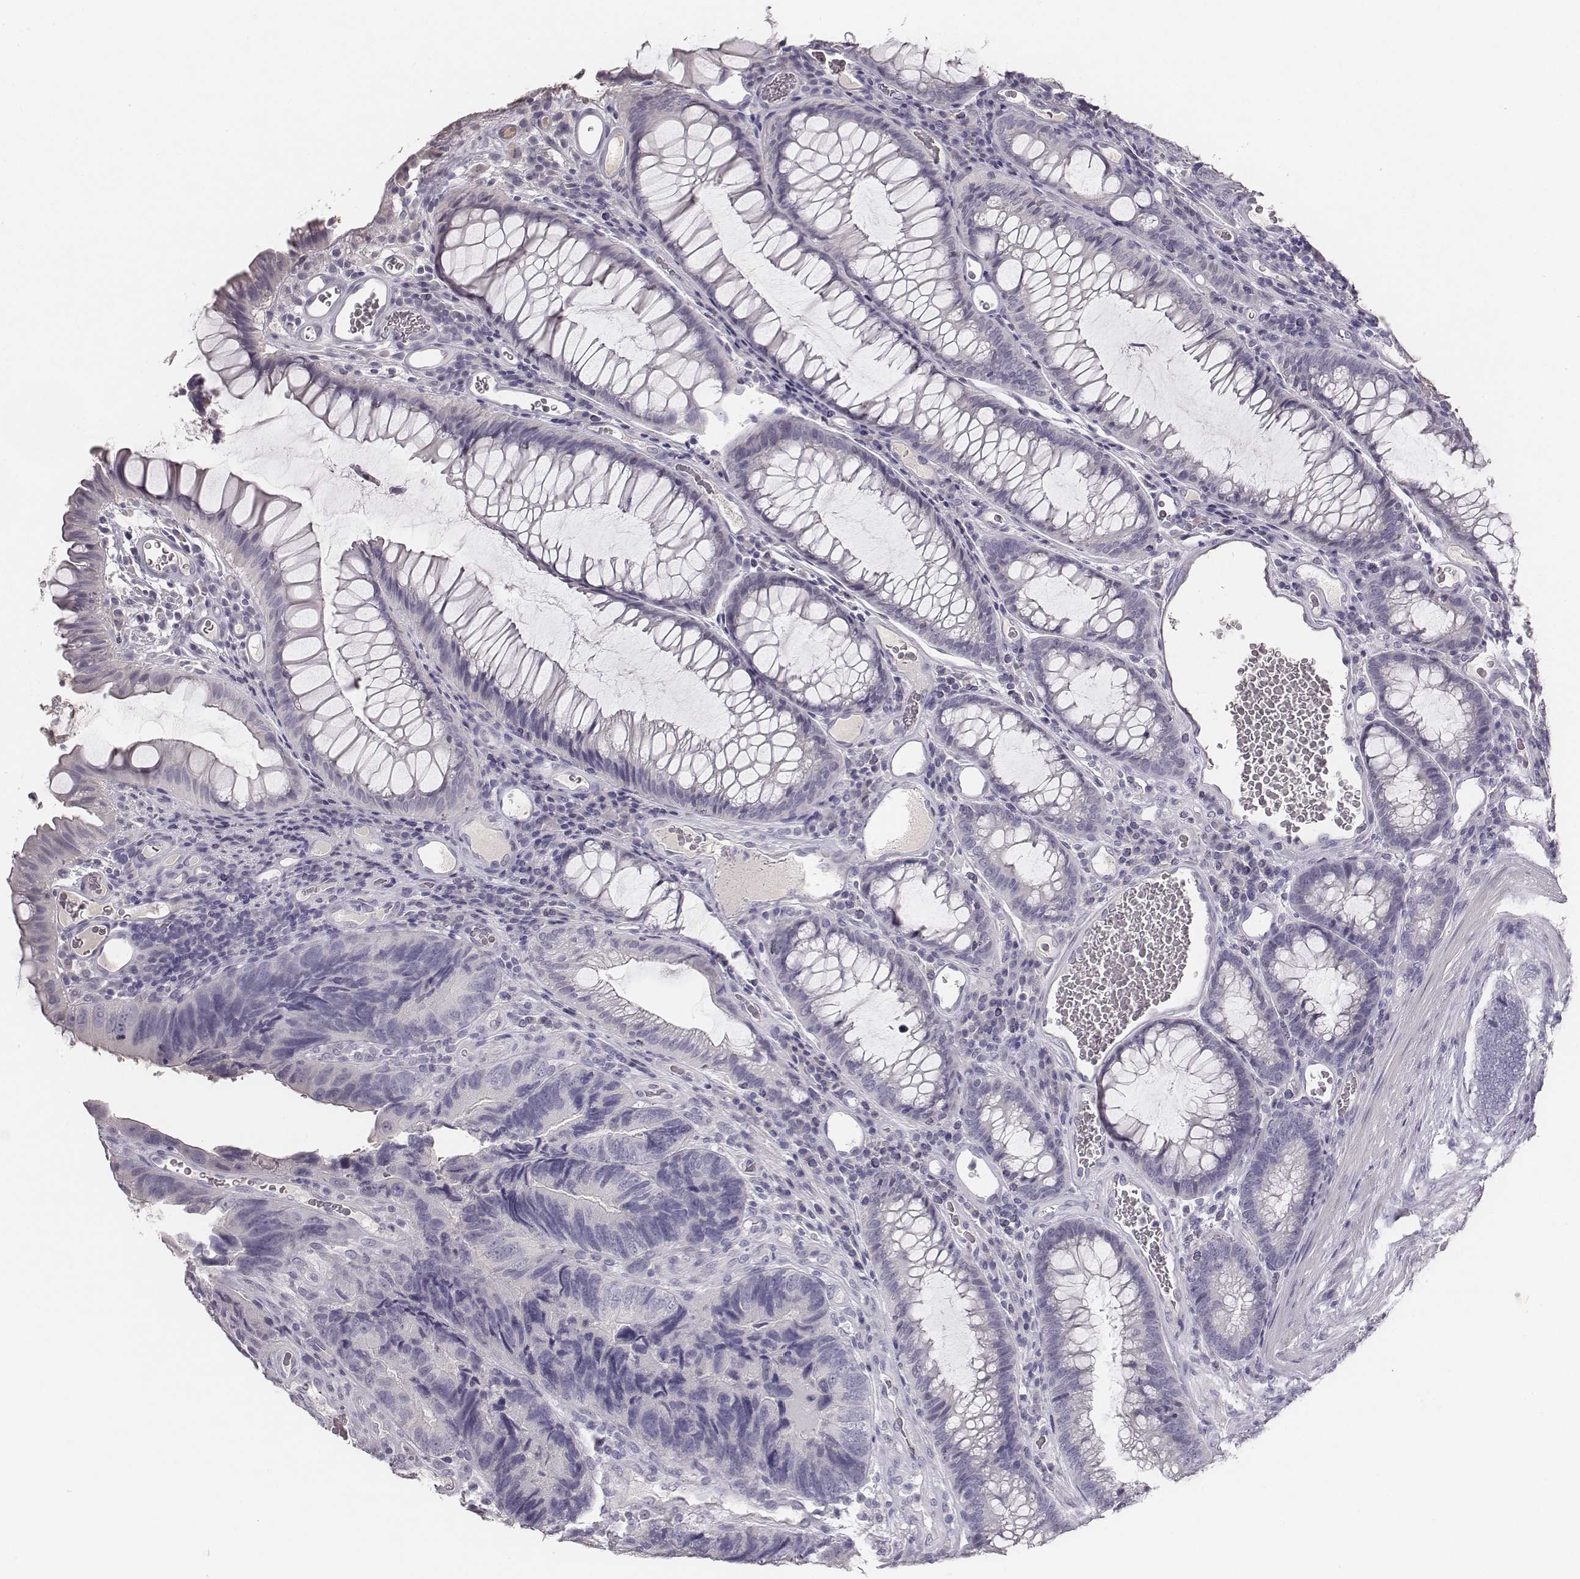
{"staining": {"intensity": "negative", "quantity": "none", "location": "none"}, "tissue": "colorectal cancer", "cell_type": "Tumor cells", "image_type": "cancer", "snomed": [{"axis": "morphology", "description": "Adenocarcinoma, NOS"}, {"axis": "topography", "description": "Colon"}], "caption": "This is an IHC image of human colorectal cancer. There is no positivity in tumor cells.", "gene": "MYH6", "patient": {"sex": "female", "age": 67}}